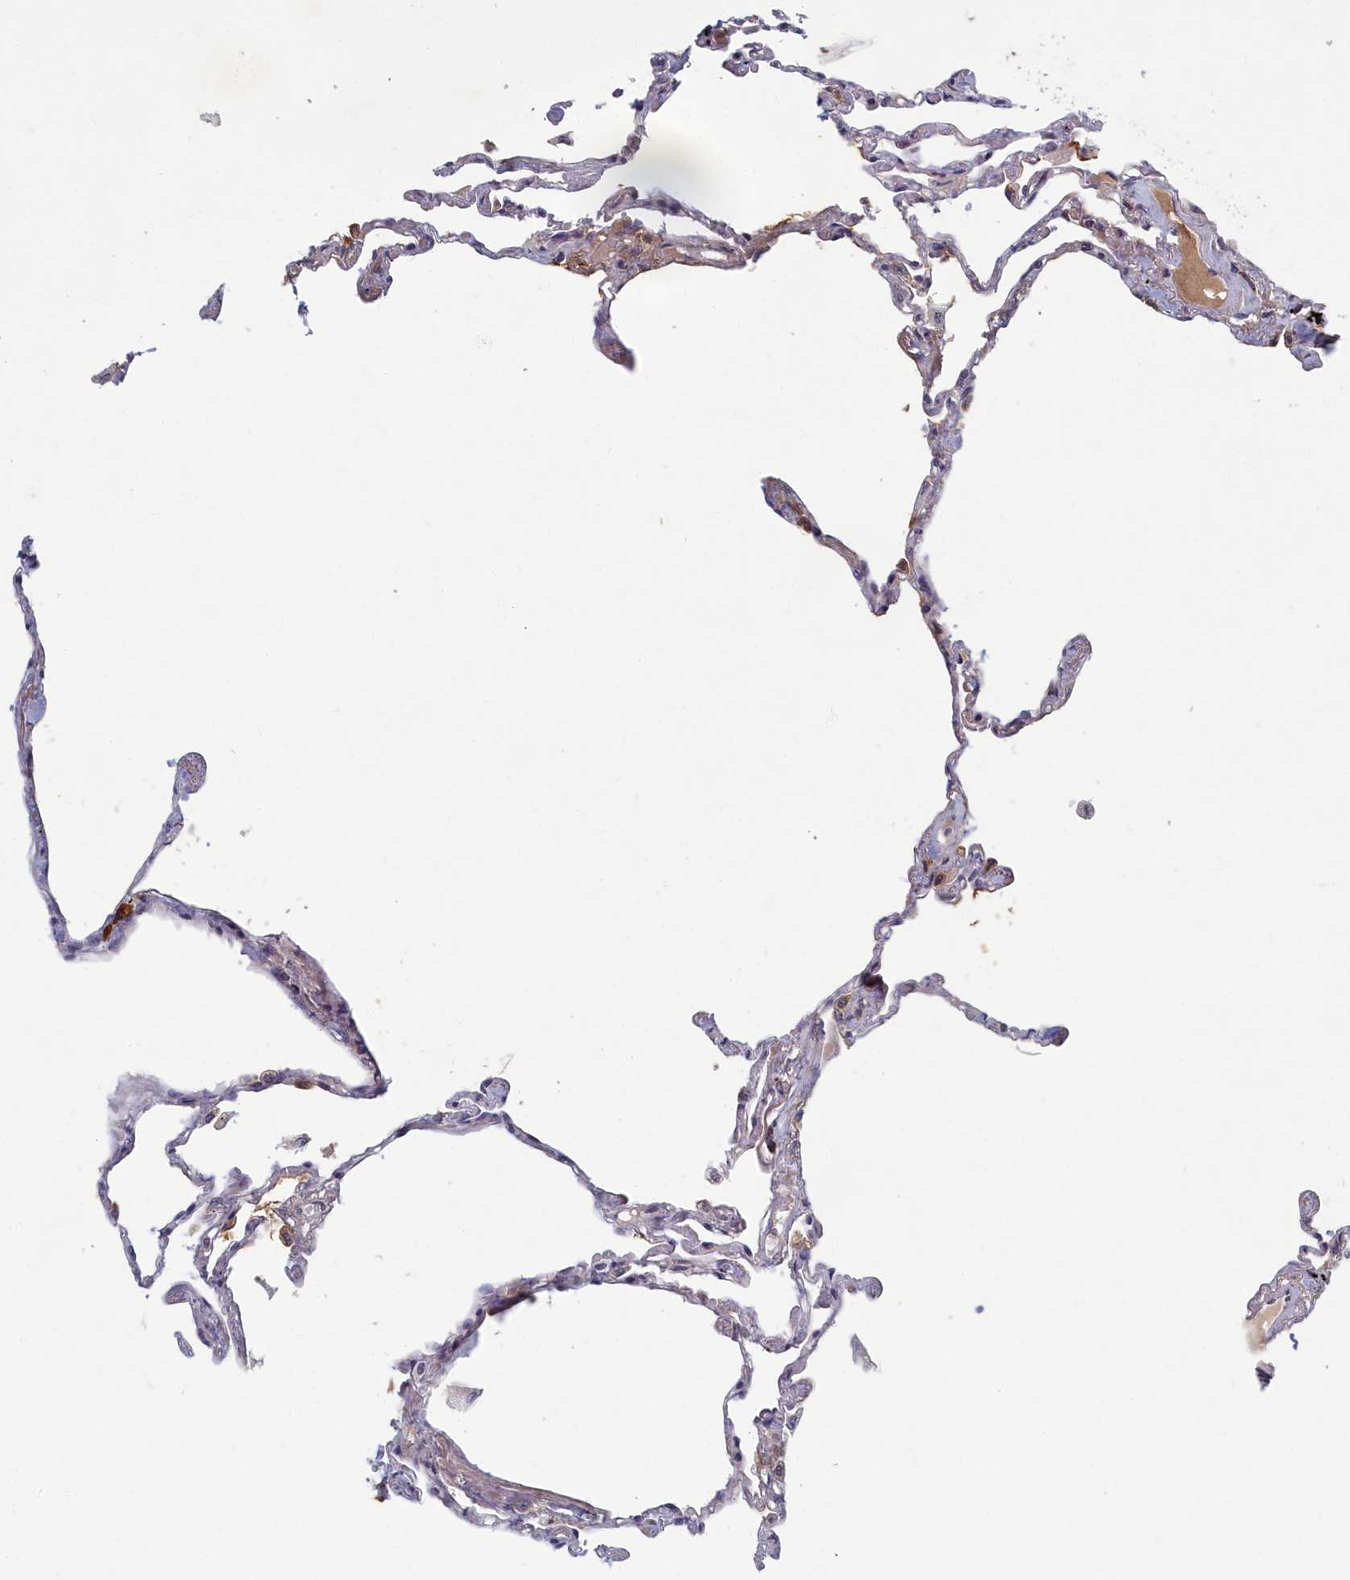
{"staining": {"intensity": "negative", "quantity": "none", "location": "none"}, "tissue": "lung", "cell_type": "Alveolar cells", "image_type": "normal", "snomed": [{"axis": "morphology", "description": "Normal tissue, NOS"}, {"axis": "topography", "description": "Lung"}], "caption": "DAB immunohistochemical staining of normal human lung demonstrates no significant staining in alveolar cells. The staining is performed using DAB (3,3'-diaminobenzidine) brown chromogen with nuclei counter-stained in using hematoxylin.", "gene": "DNAJC17", "patient": {"sex": "female", "age": 67}}